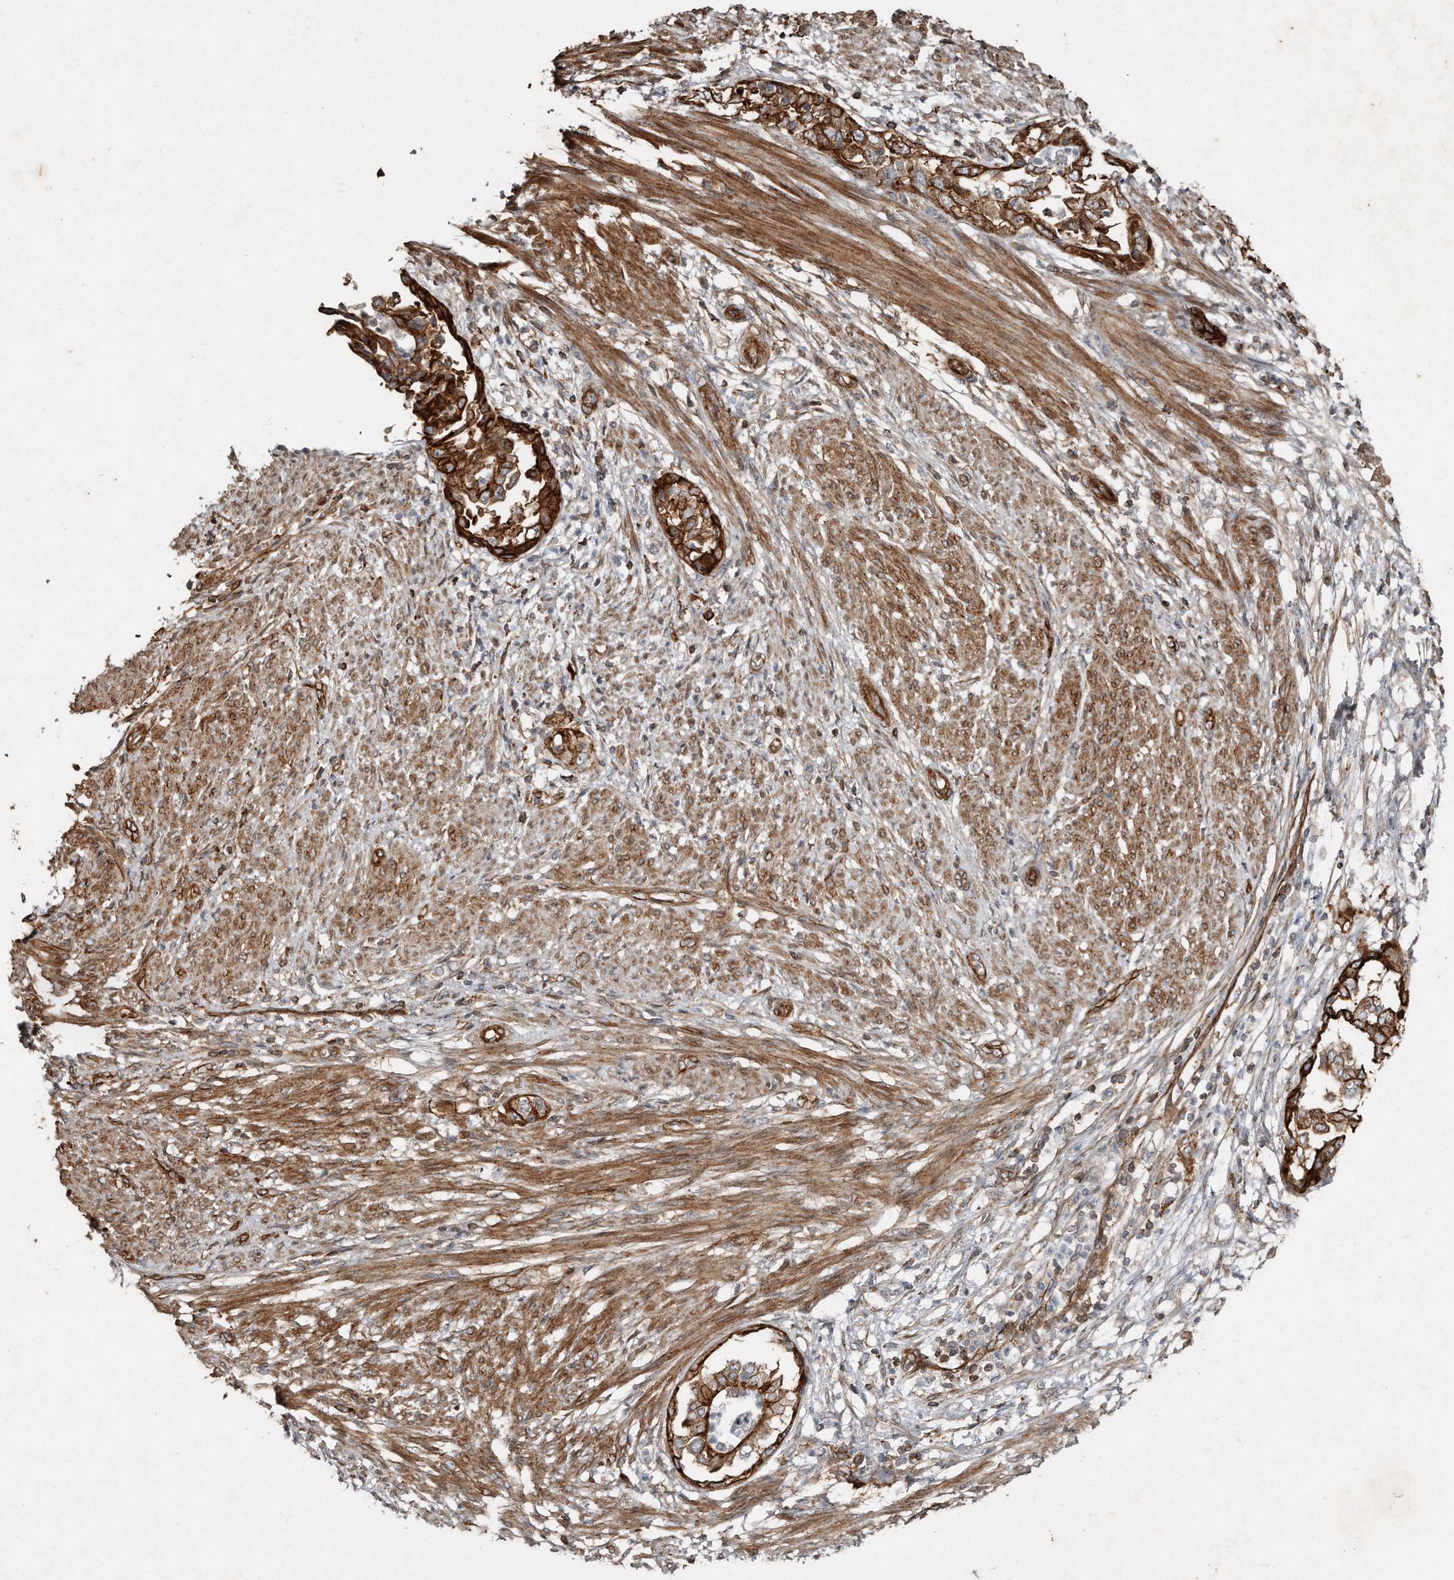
{"staining": {"intensity": "strong", "quantity": ">75%", "location": "cytoplasmic/membranous"}, "tissue": "endometrial cancer", "cell_type": "Tumor cells", "image_type": "cancer", "snomed": [{"axis": "morphology", "description": "Adenocarcinoma, NOS"}, {"axis": "topography", "description": "Endometrium"}], "caption": "A micrograph showing strong cytoplasmic/membranous staining in approximately >75% of tumor cells in endometrial cancer (adenocarcinoma), as visualized by brown immunohistochemical staining.", "gene": "SNAP47", "patient": {"sex": "female", "age": 85}}